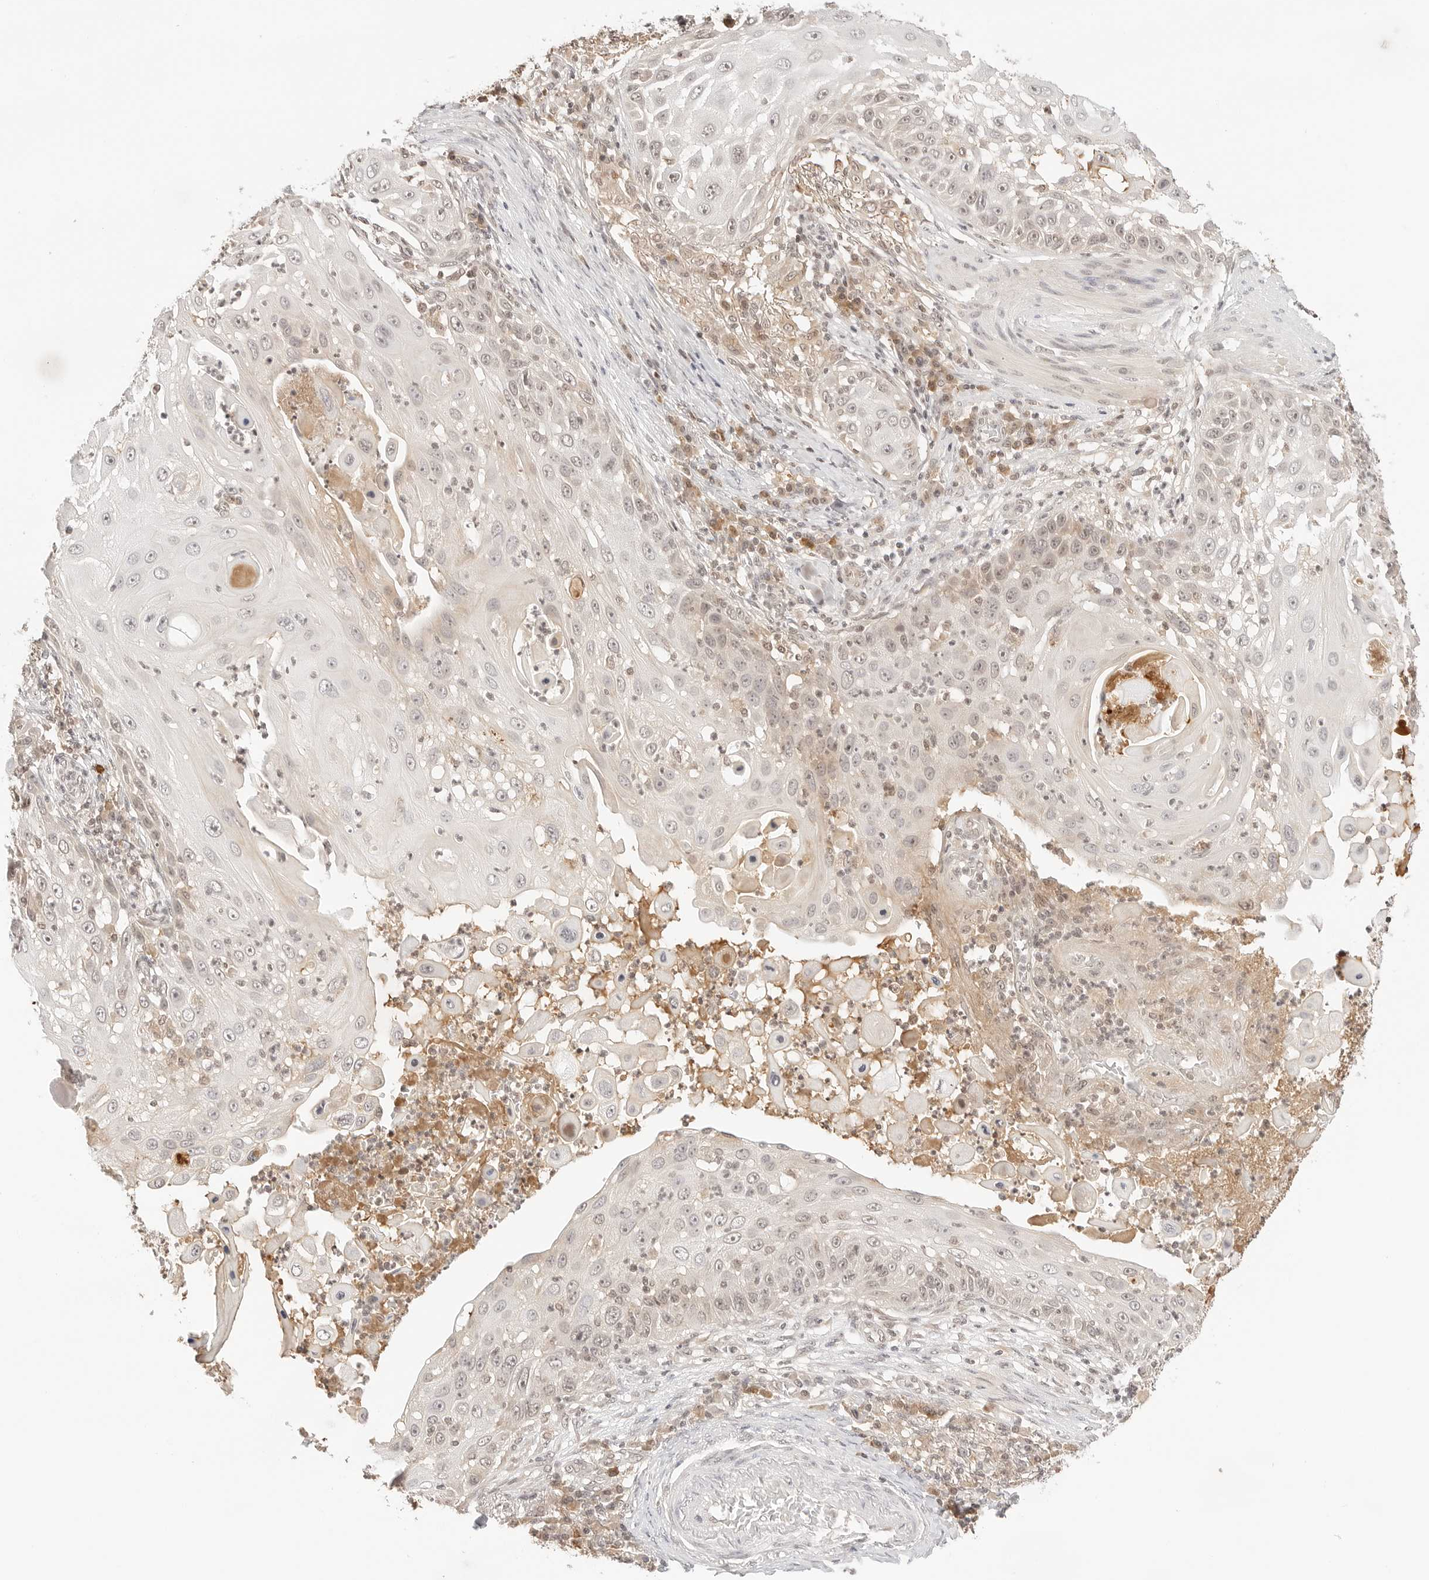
{"staining": {"intensity": "weak", "quantity": "25%-75%", "location": "cytoplasmic/membranous"}, "tissue": "skin cancer", "cell_type": "Tumor cells", "image_type": "cancer", "snomed": [{"axis": "morphology", "description": "Squamous cell carcinoma, NOS"}, {"axis": "topography", "description": "Skin"}], "caption": "The histopathology image shows a brown stain indicating the presence of a protein in the cytoplasmic/membranous of tumor cells in skin cancer (squamous cell carcinoma).", "gene": "SEPTIN4", "patient": {"sex": "female", "age": 44}}